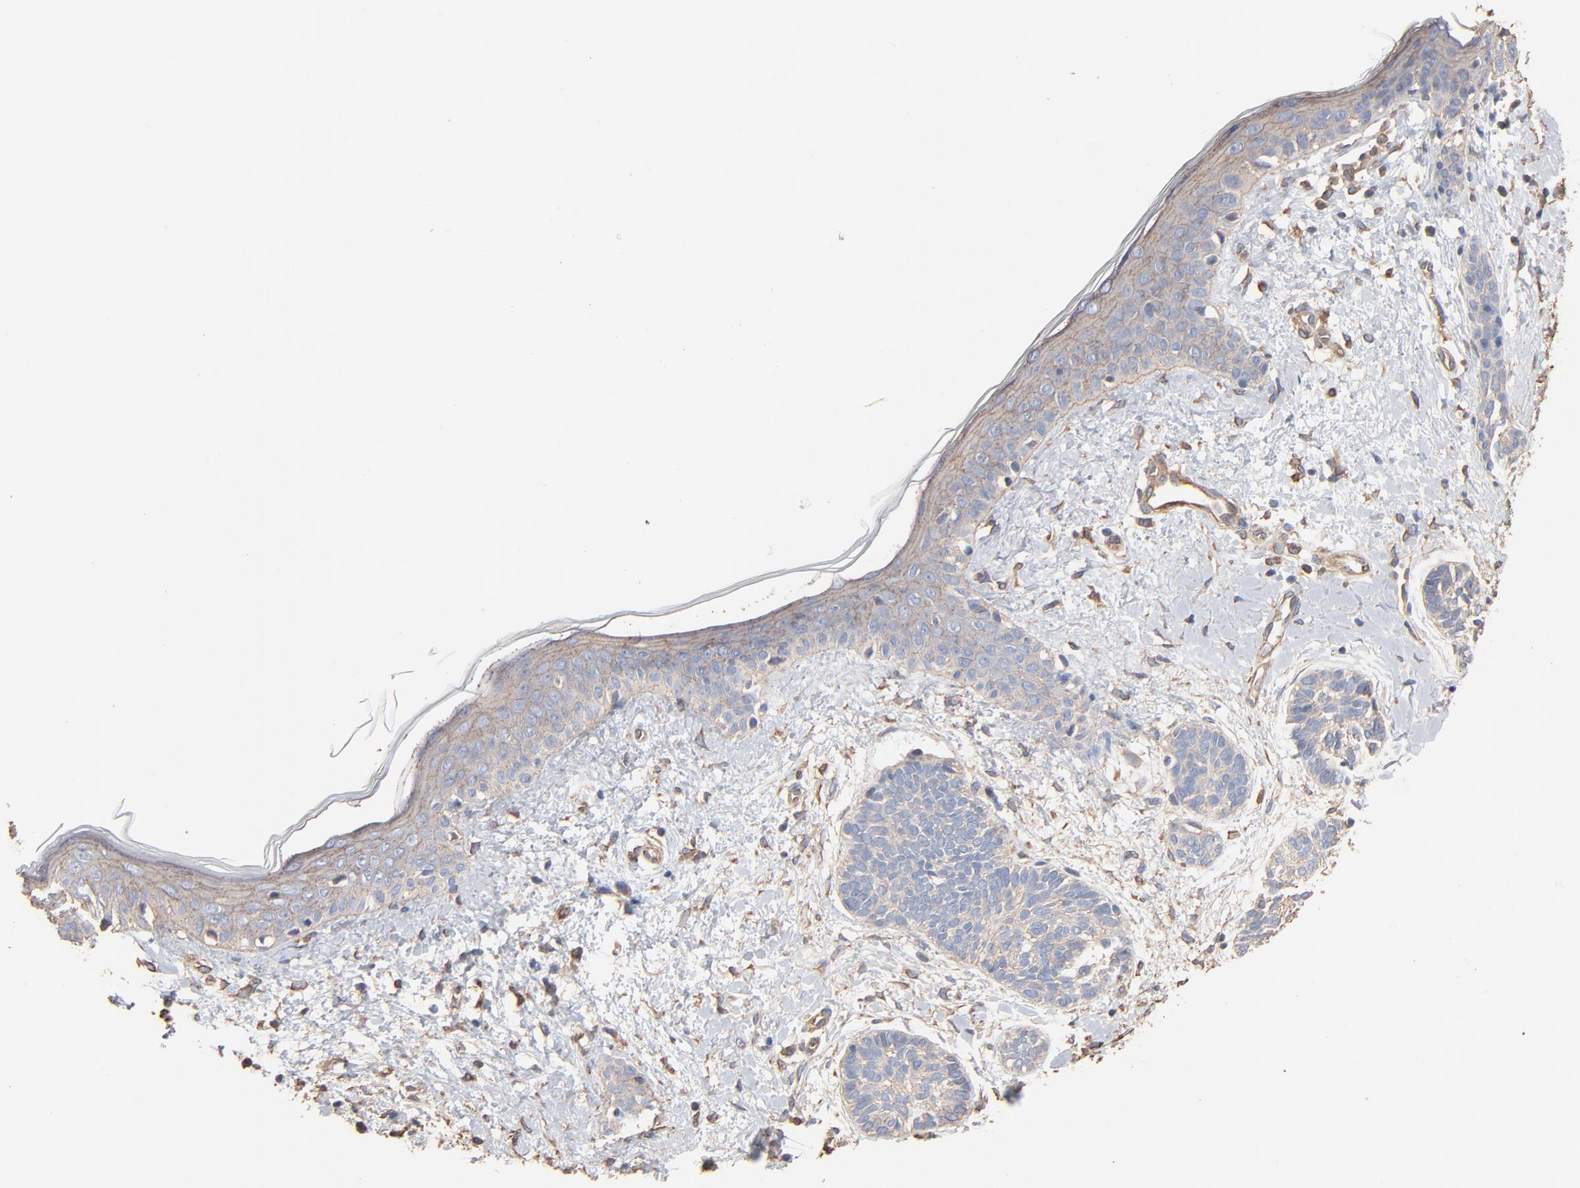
{"staining": {"intensity": "negative", "quantity": "none", "location": "none"}, "tissue": "skin cancer", "cell_type": "Tumor cells", "image_type": "cancer", "snomed": [{"axis": "morphology", "description": "Normal tissue, NOS"}, {"axis": "morphology", "description": "Basal cell carcinoma"}, {"axis": "topography", "description": "Skin"}], "caption": "Tumor cells are negative for protein expression in human basal cell carcinoma (skin).", "gene": "ABCD4", "patient": {"sex": "male", "age": 63}}